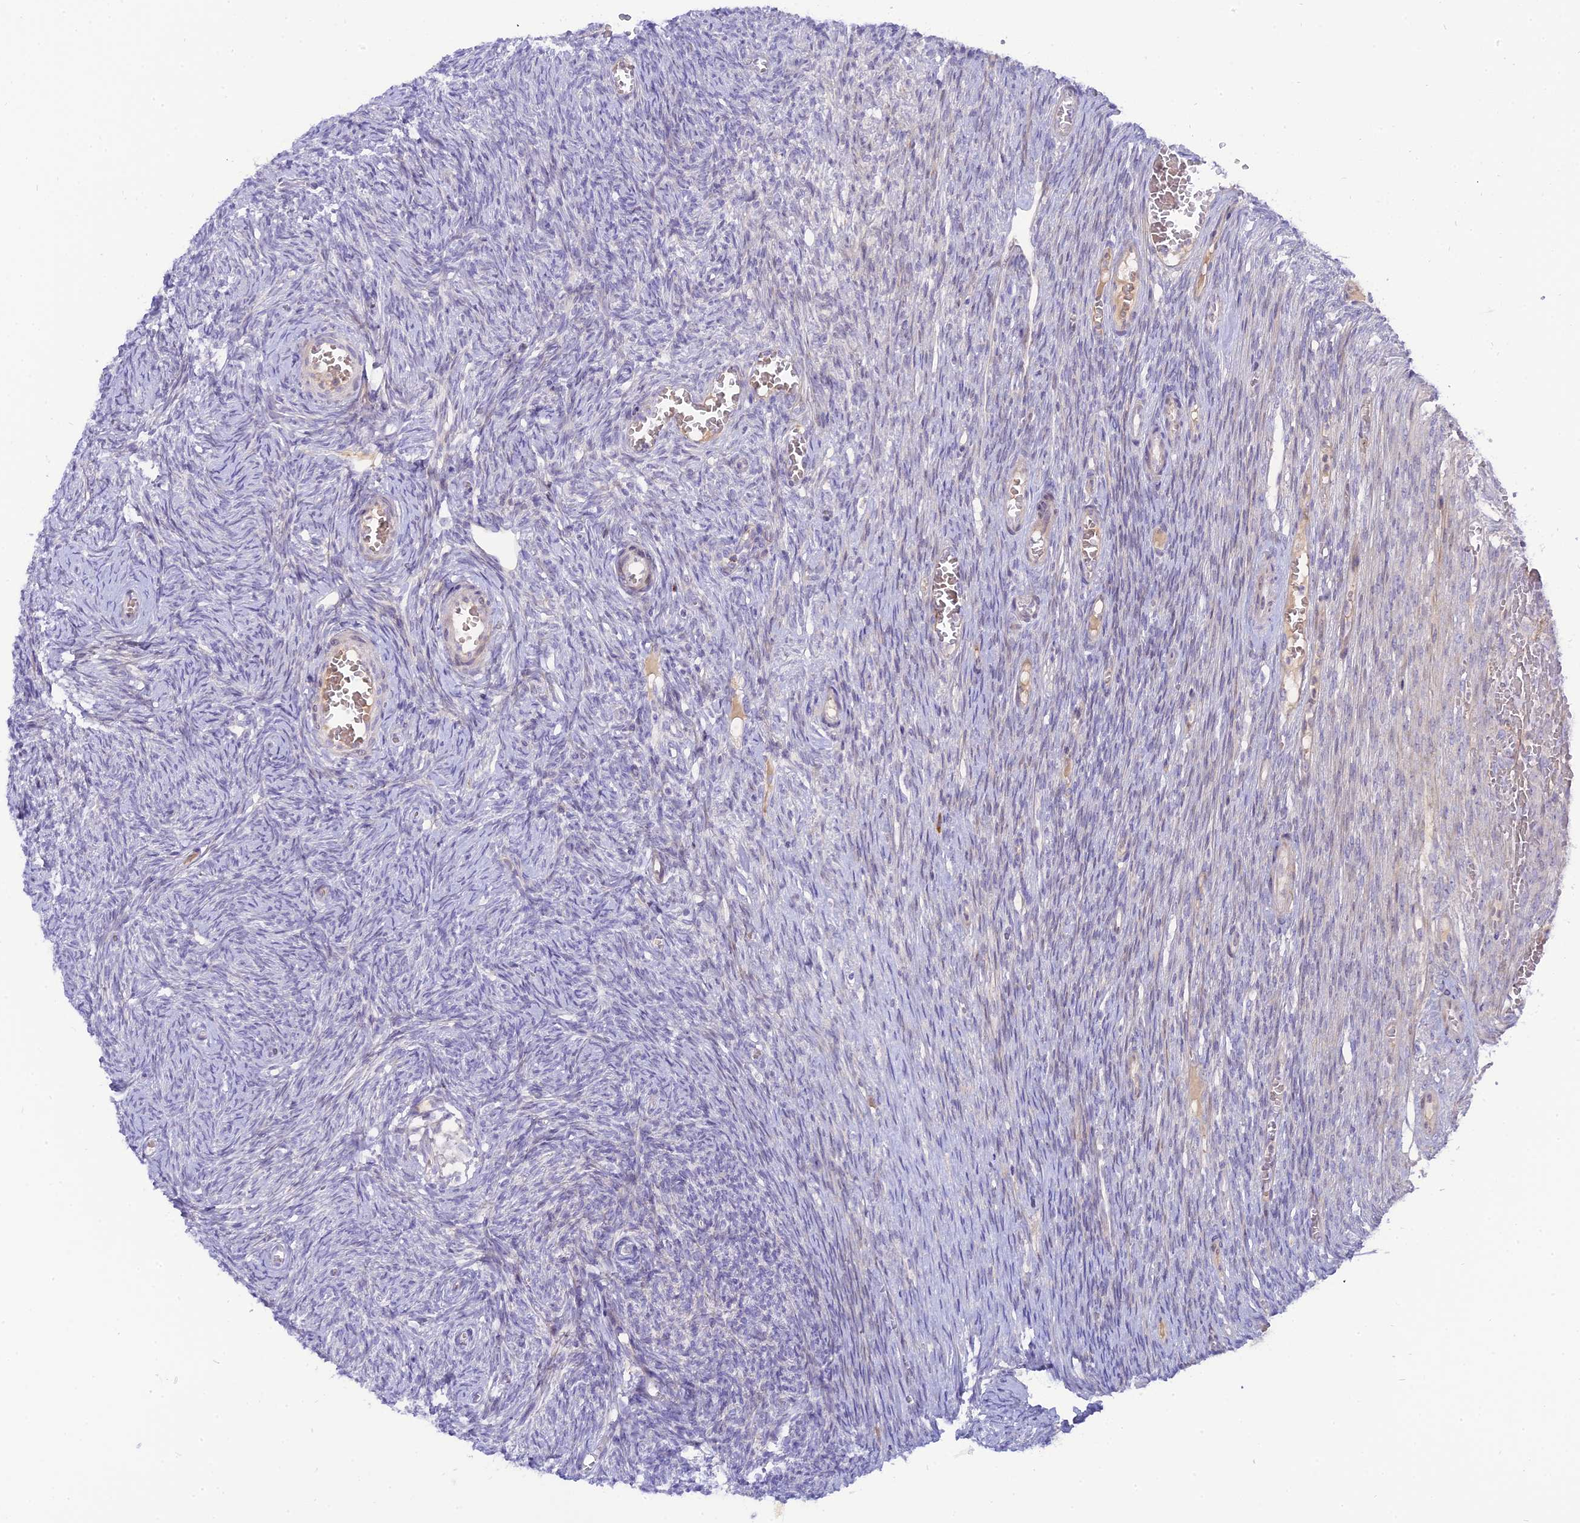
{"staining": {"intensity": "negative", "quantity": "none", "location": "none"}, "tissue": "ovary", "cell_type": "Ovarian stroma cells", "image_type": "normal", "snomed": [{"axis": "morphology", "description": "Normal tissue, NOS"}, {"axis": "topography", "description": "Ovary"}], "caption": "Ovarian stroma cells show no significant protein expression in normal ovary. (Stains: DAB immunohistochemistry with hematoxylin counter stain, Microscopy: brightfield microscopy at high magnification).", "gene": "MBD3L1", "patient": {"sex": "female", "age": 44}}